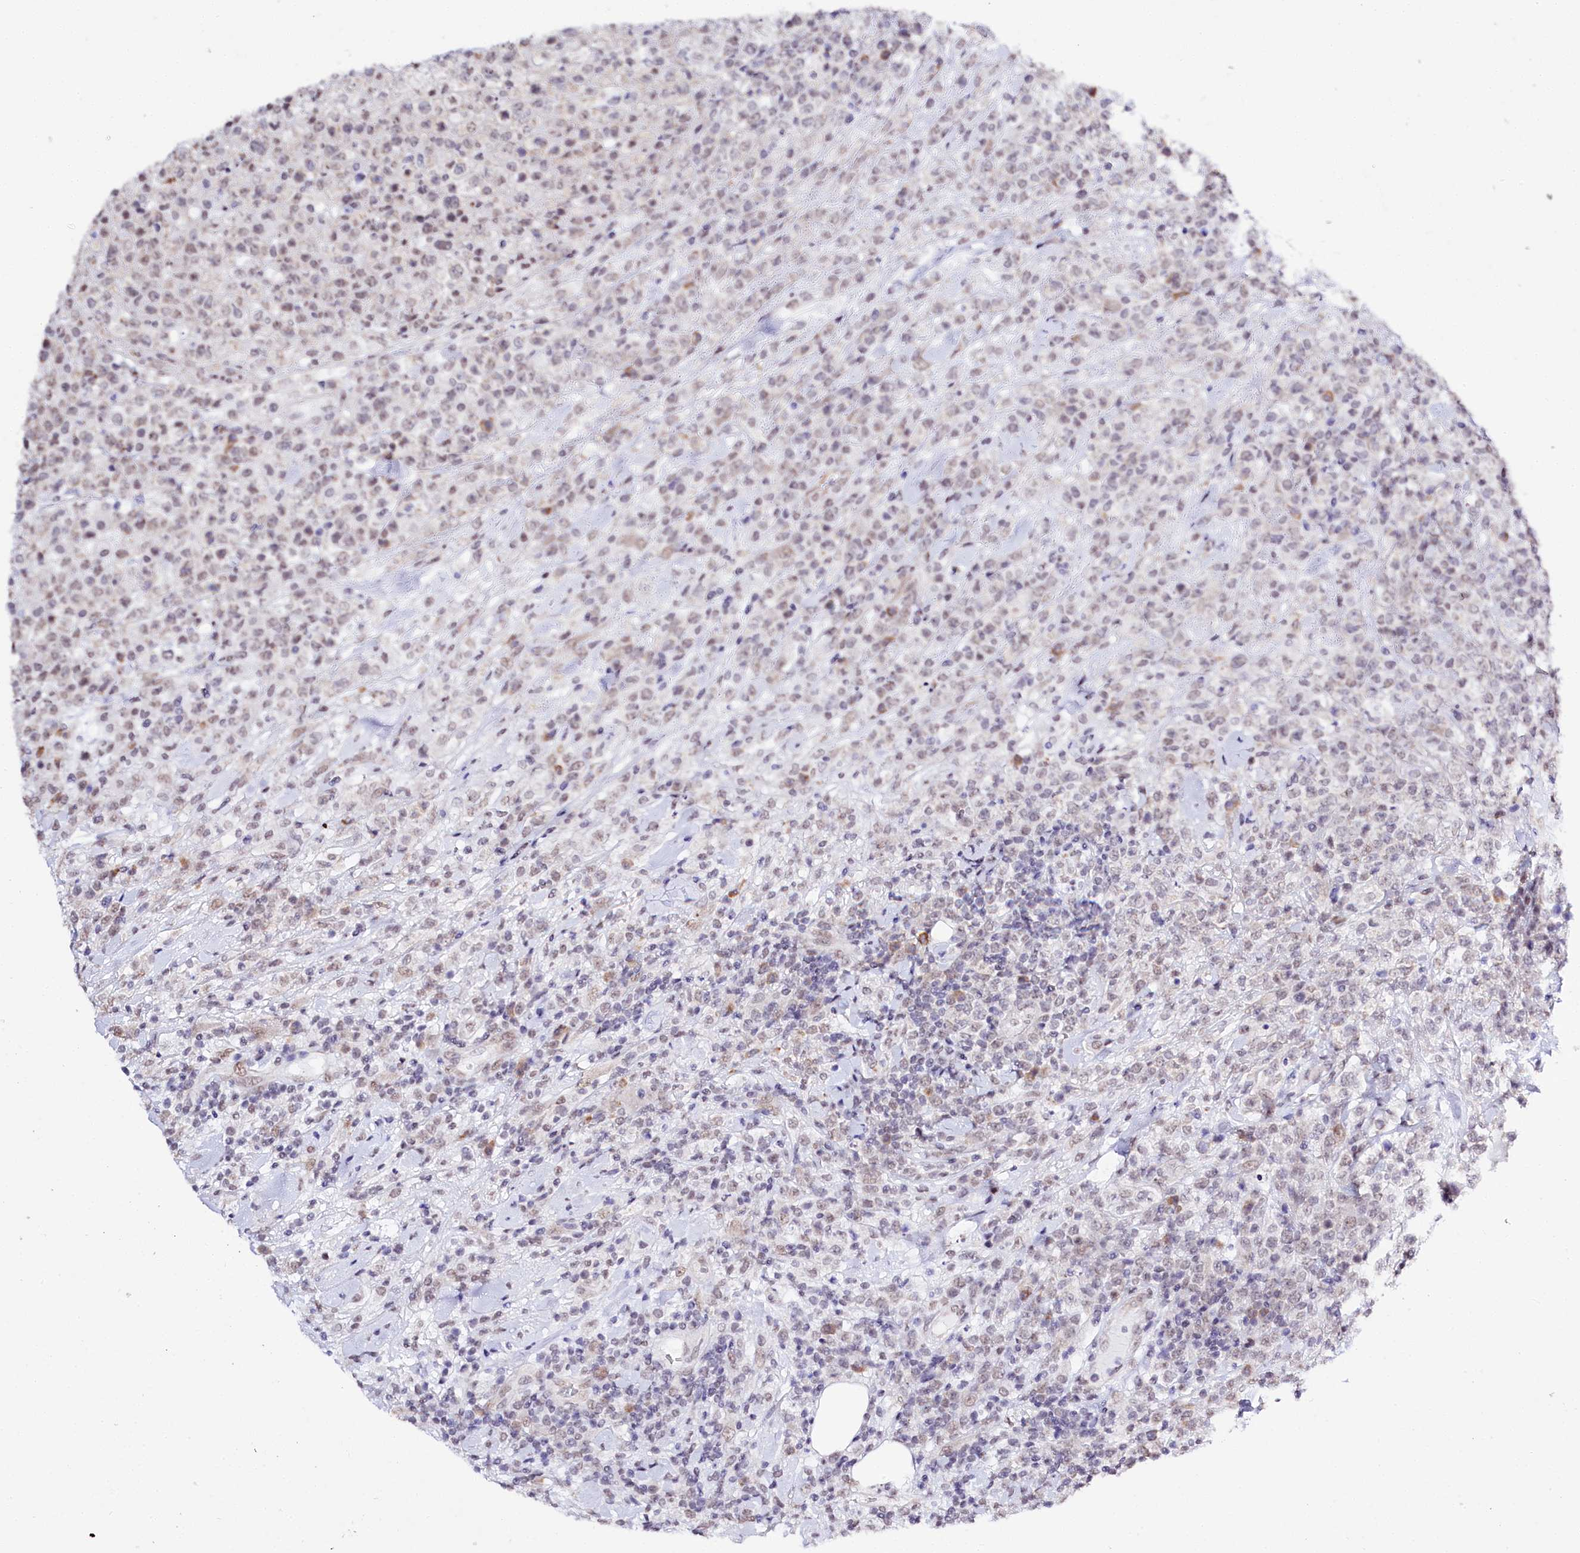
{"staining": {"intensity": "weak", "quantity": "25%-75%", "location": "nuclear"}, "tissue": "lymphoma", "cell_type": "Tumor cells", "image_type": "cancer", "snomed": [{"axis": "morphology", "description": "Malignant lymphoma, non-Hodgkin's type, High grade"}, {"axis": "topography", "description": "Colon"}], "caption": "Tumor cells display low levels of weak nuclear staining in about 25%-75% of cells in lymphoma.", "gene": "SPATS2", "patient": {"sex": "female", "age": 53}}